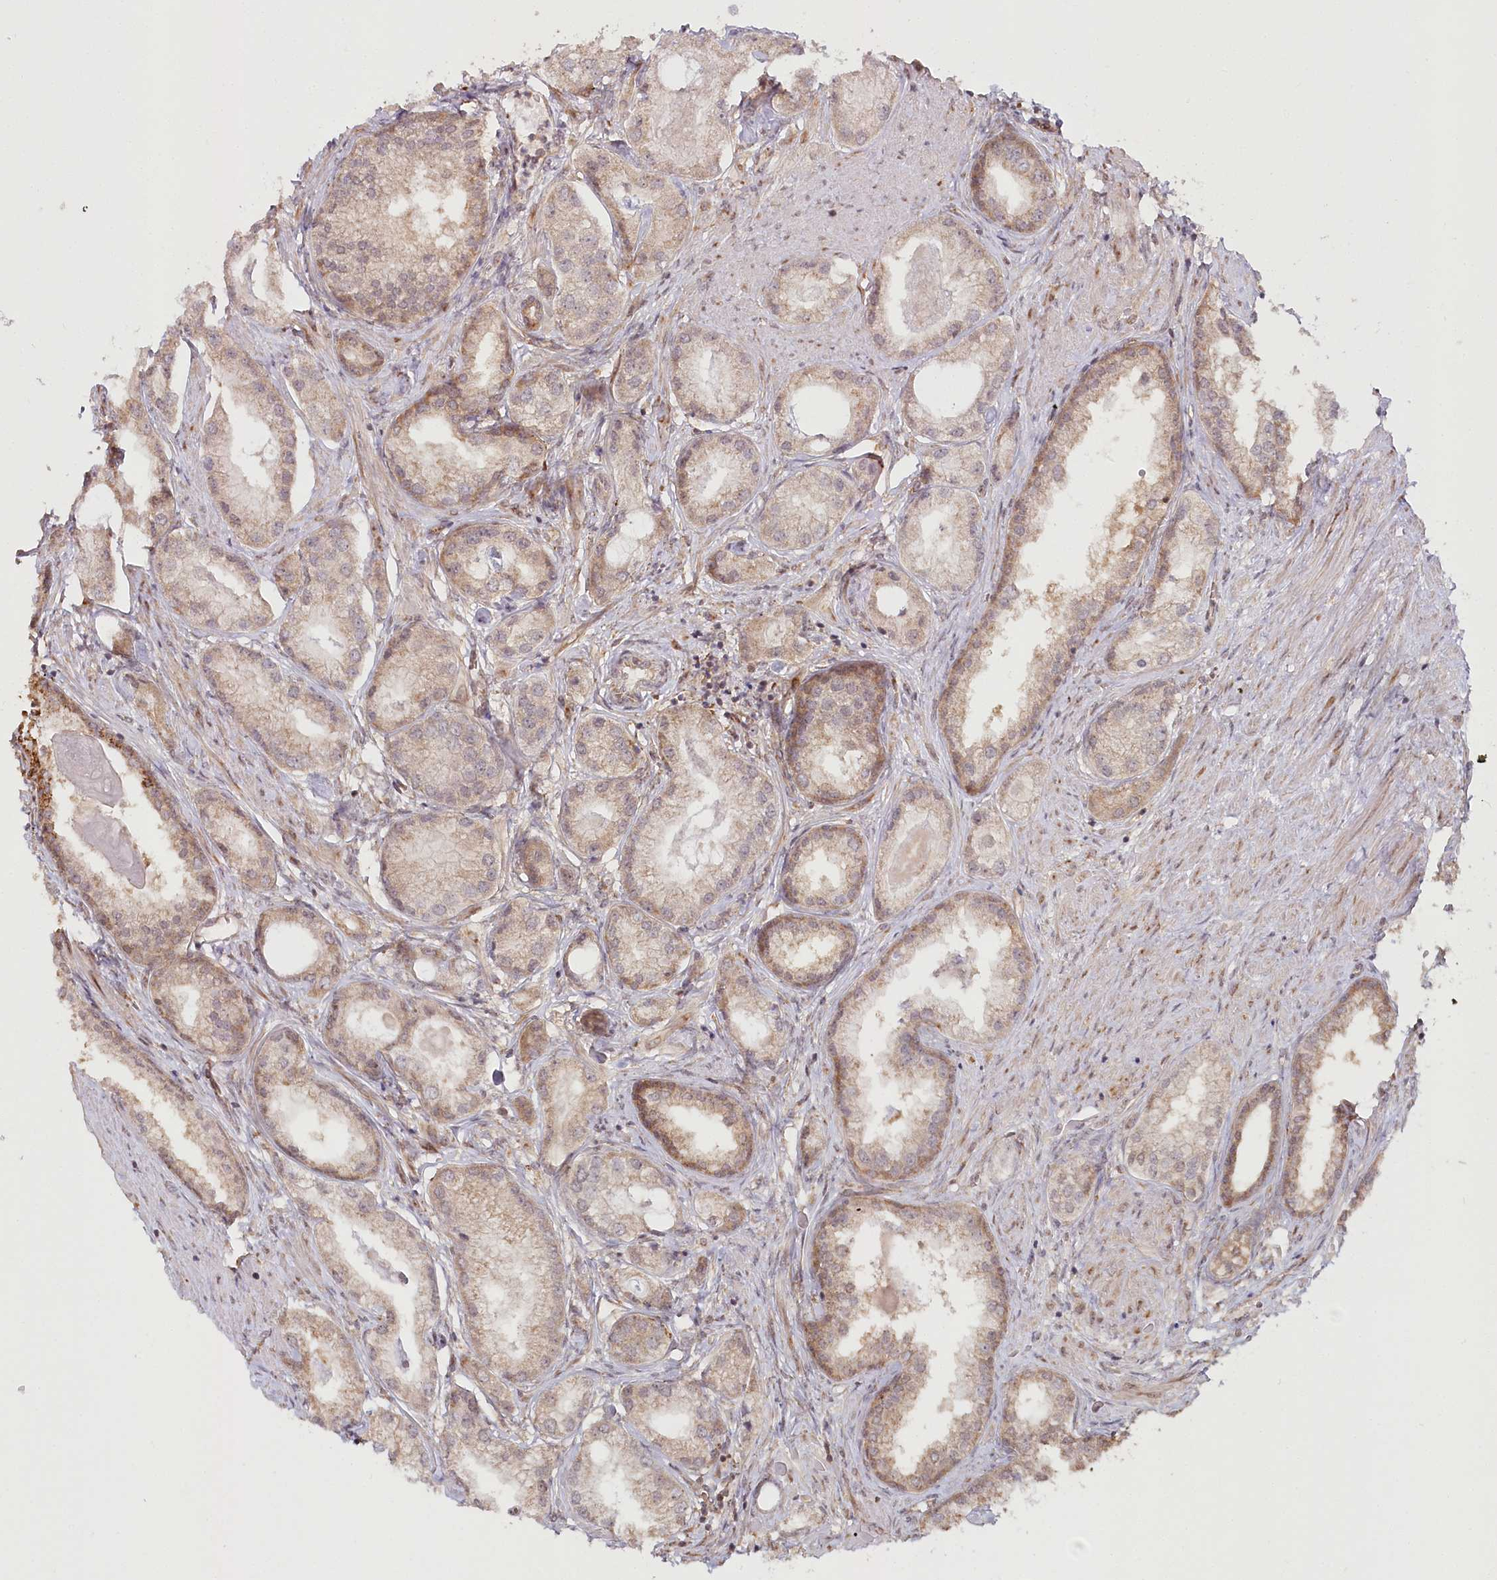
{"staining": {"intensity": "weak", "quantity": ">75%", "location": "cytoplasmic/membranous"}, "tissue": "prostate cancer", "cell_type": "Tumor cells", "image_type": "cancer", "snomed": [{"axis": "morphology", "description": "Adenocarcinoma, Low grade"}, {"axis": "topography", "description": "Prostate"}], "caption": "Immunohistochemistry (IHC) micrograph of adenocarcinoma (low-grade) (prostate) stained for a protein (brown), which displays low levels of weak cytoplasmic/membranous staining in approximately >75% of tumor cells.", "gene": "OTUD4", "patient": {"sex": "male", "age": 62}}